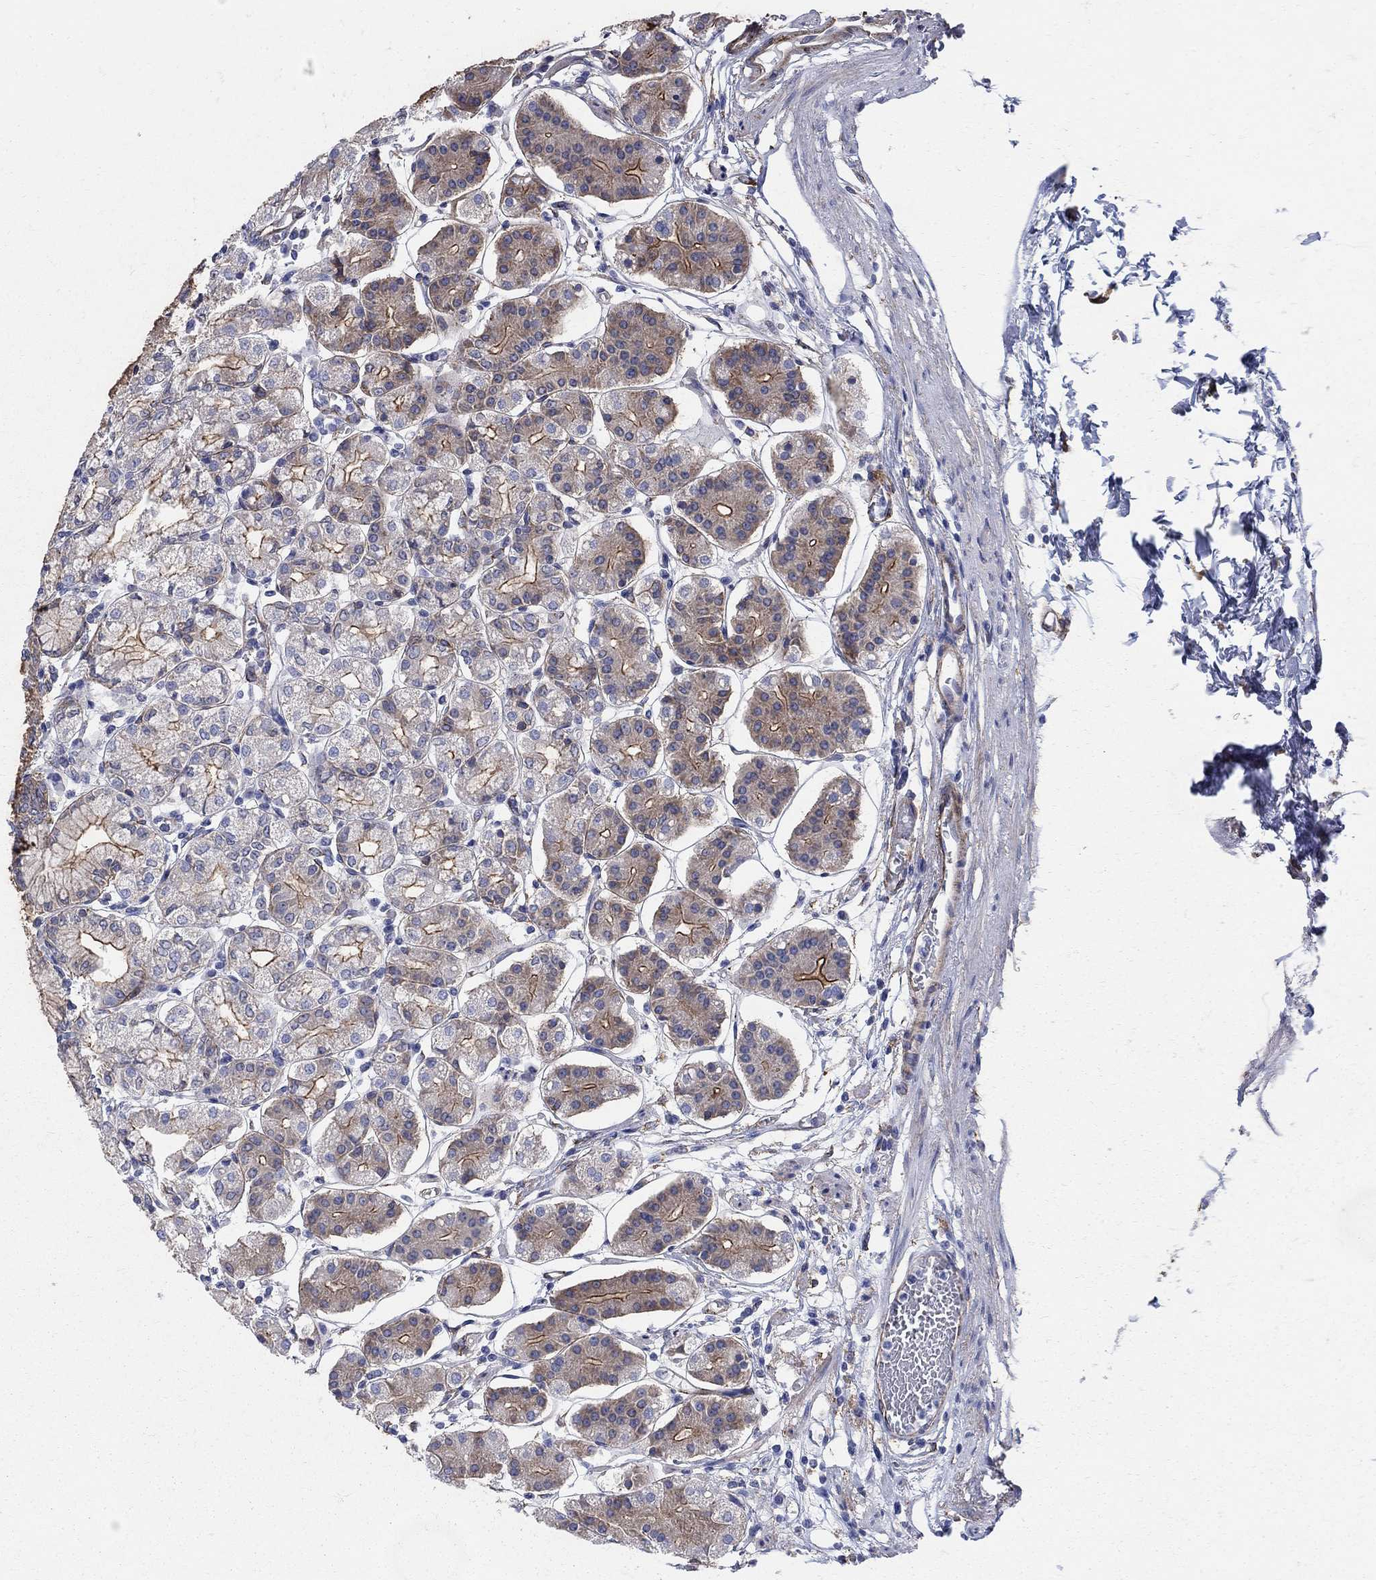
{"staining": {"intensity": "moderate", "quantity": "25%-75%", "location": "cytoplasmic/membranous"}, "tissue": "stomach", "cell_type": "Glandular cells", "image_type": "normal", "snomed": [{"axis": "morphology", "description": "Normal tissue, NOS"}, {"axis": "topography", "description": "Skeletal muscle"}, {"axis": "topography", "description": "Stomach"}], "caption": "A medium amount of moderate cytoplasmic/membranous positivity is appreciated in about 25%-75% of glandular cells in normal stomach. (Brightfield microscopy of DAB IHC at high magnification).", "gene": "SEPTIN8", "patient": {"sex": "female", "age": 57}}